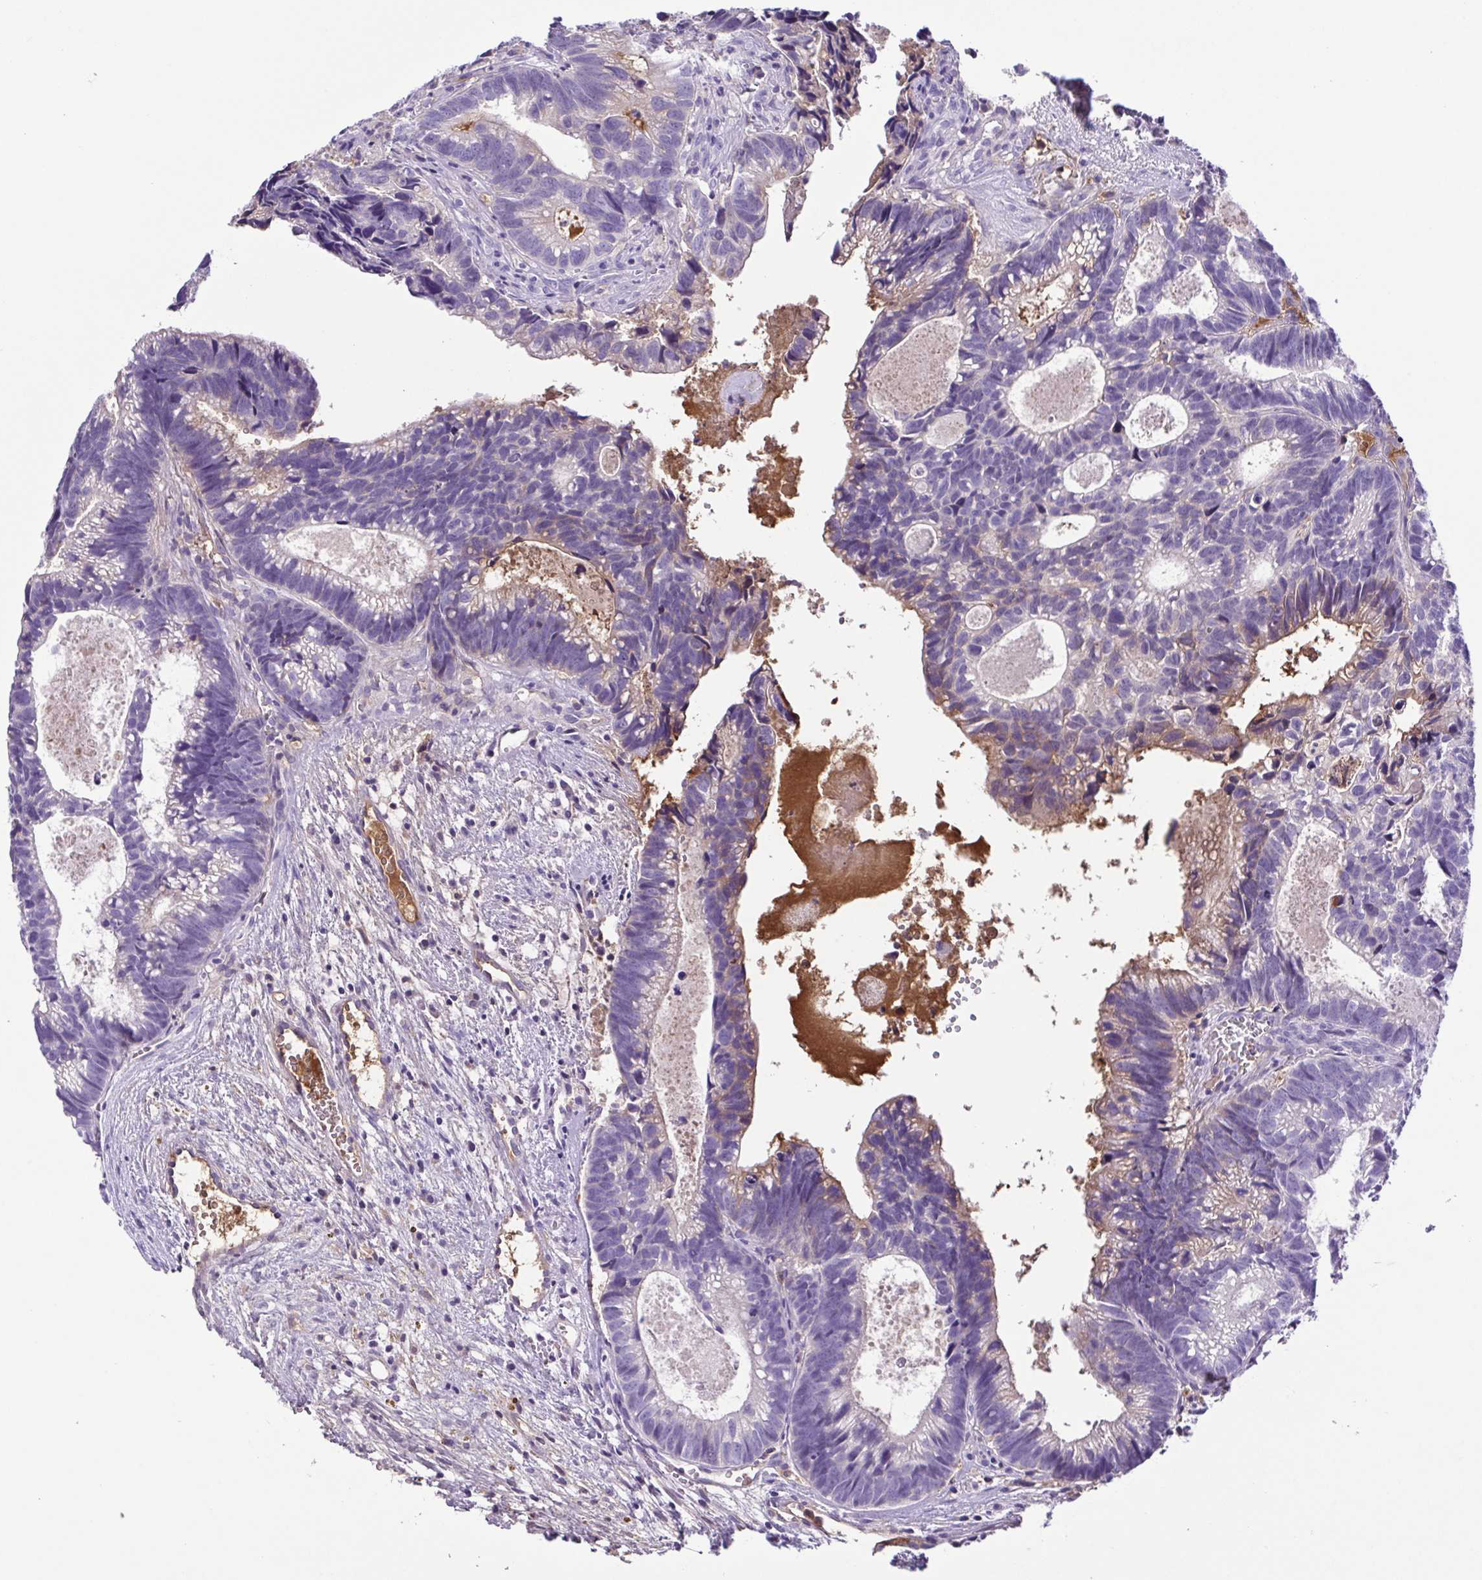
{"staining": {"intensity": "negative", "quantity": "none", "location": "none"}, "tissue": "head and neck cancer", "cell_type": "Tumor cells", "image_type": "cancer", "snomed": [{"axis": "morphology", "description": "Adenocarcinoma, NOS"}, {"axis": "topography", "description": "Head-Neck"}], "caption": "The histopathology image displays no staining of tumor cells in head and neck cancer (adenocarcinoma).", "gene": "IGFL1", "patient": {"sex": "male", "age": 62}}